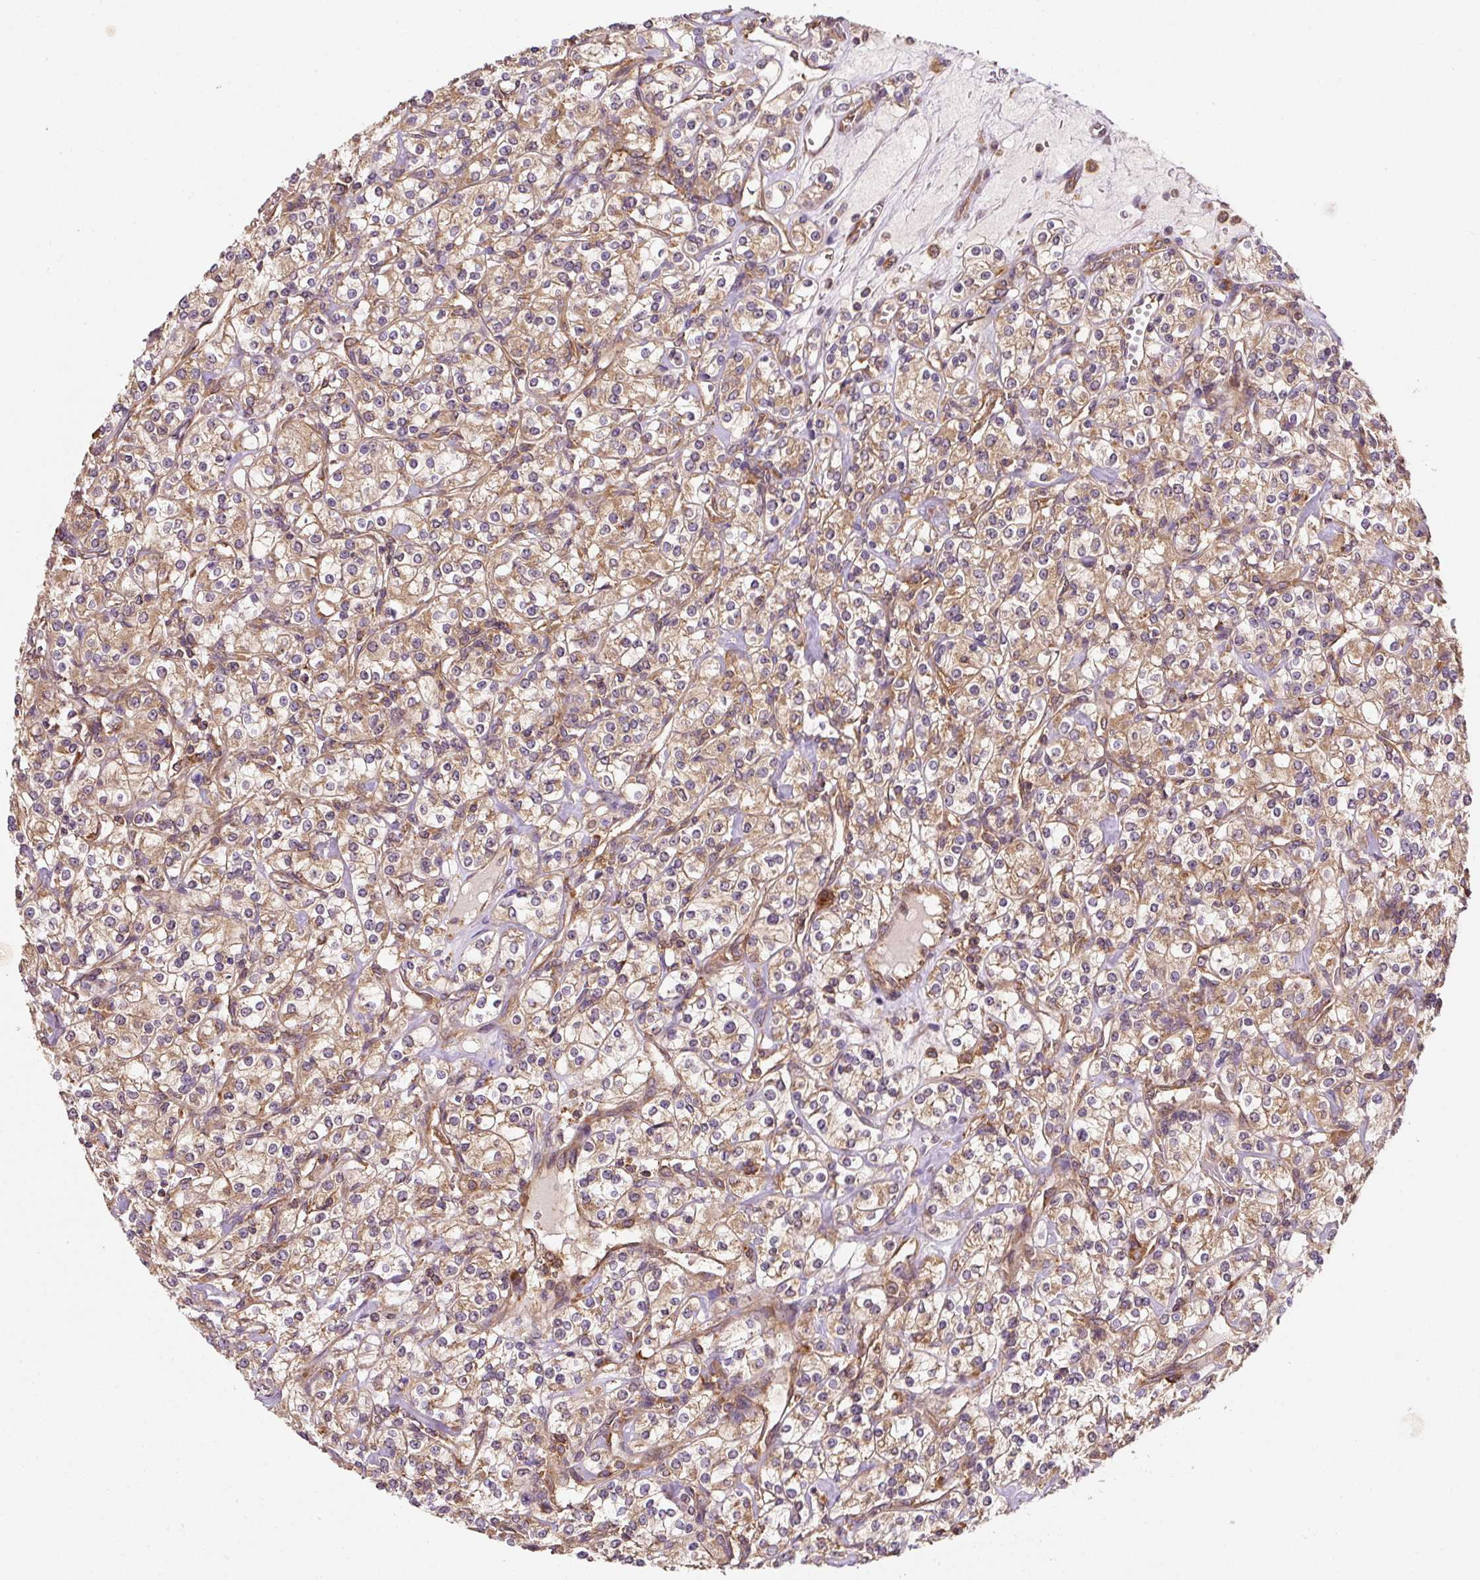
{"staining": {"intensity": "moderate", "quantity": ">75%", "location": "cytoplasmic/membranous"}, "tissue": "renal cancer", "cell_type": "Tumor cells", "image_type": "cancer", "snomed": [{"axis": "morphology", "description": "Adenocarcinoma, NOS"}, {"axis": "topography", "description": "Kidney"}], "caption": "Renal cancer (adenocarcinoma) stained with immunohistochemistry displays moderate cytoplasmic/membranous positivity in about >75% of tumor cells.", "gene": "EIF2S2", "patient": {"sex": "male", "age": 77}}